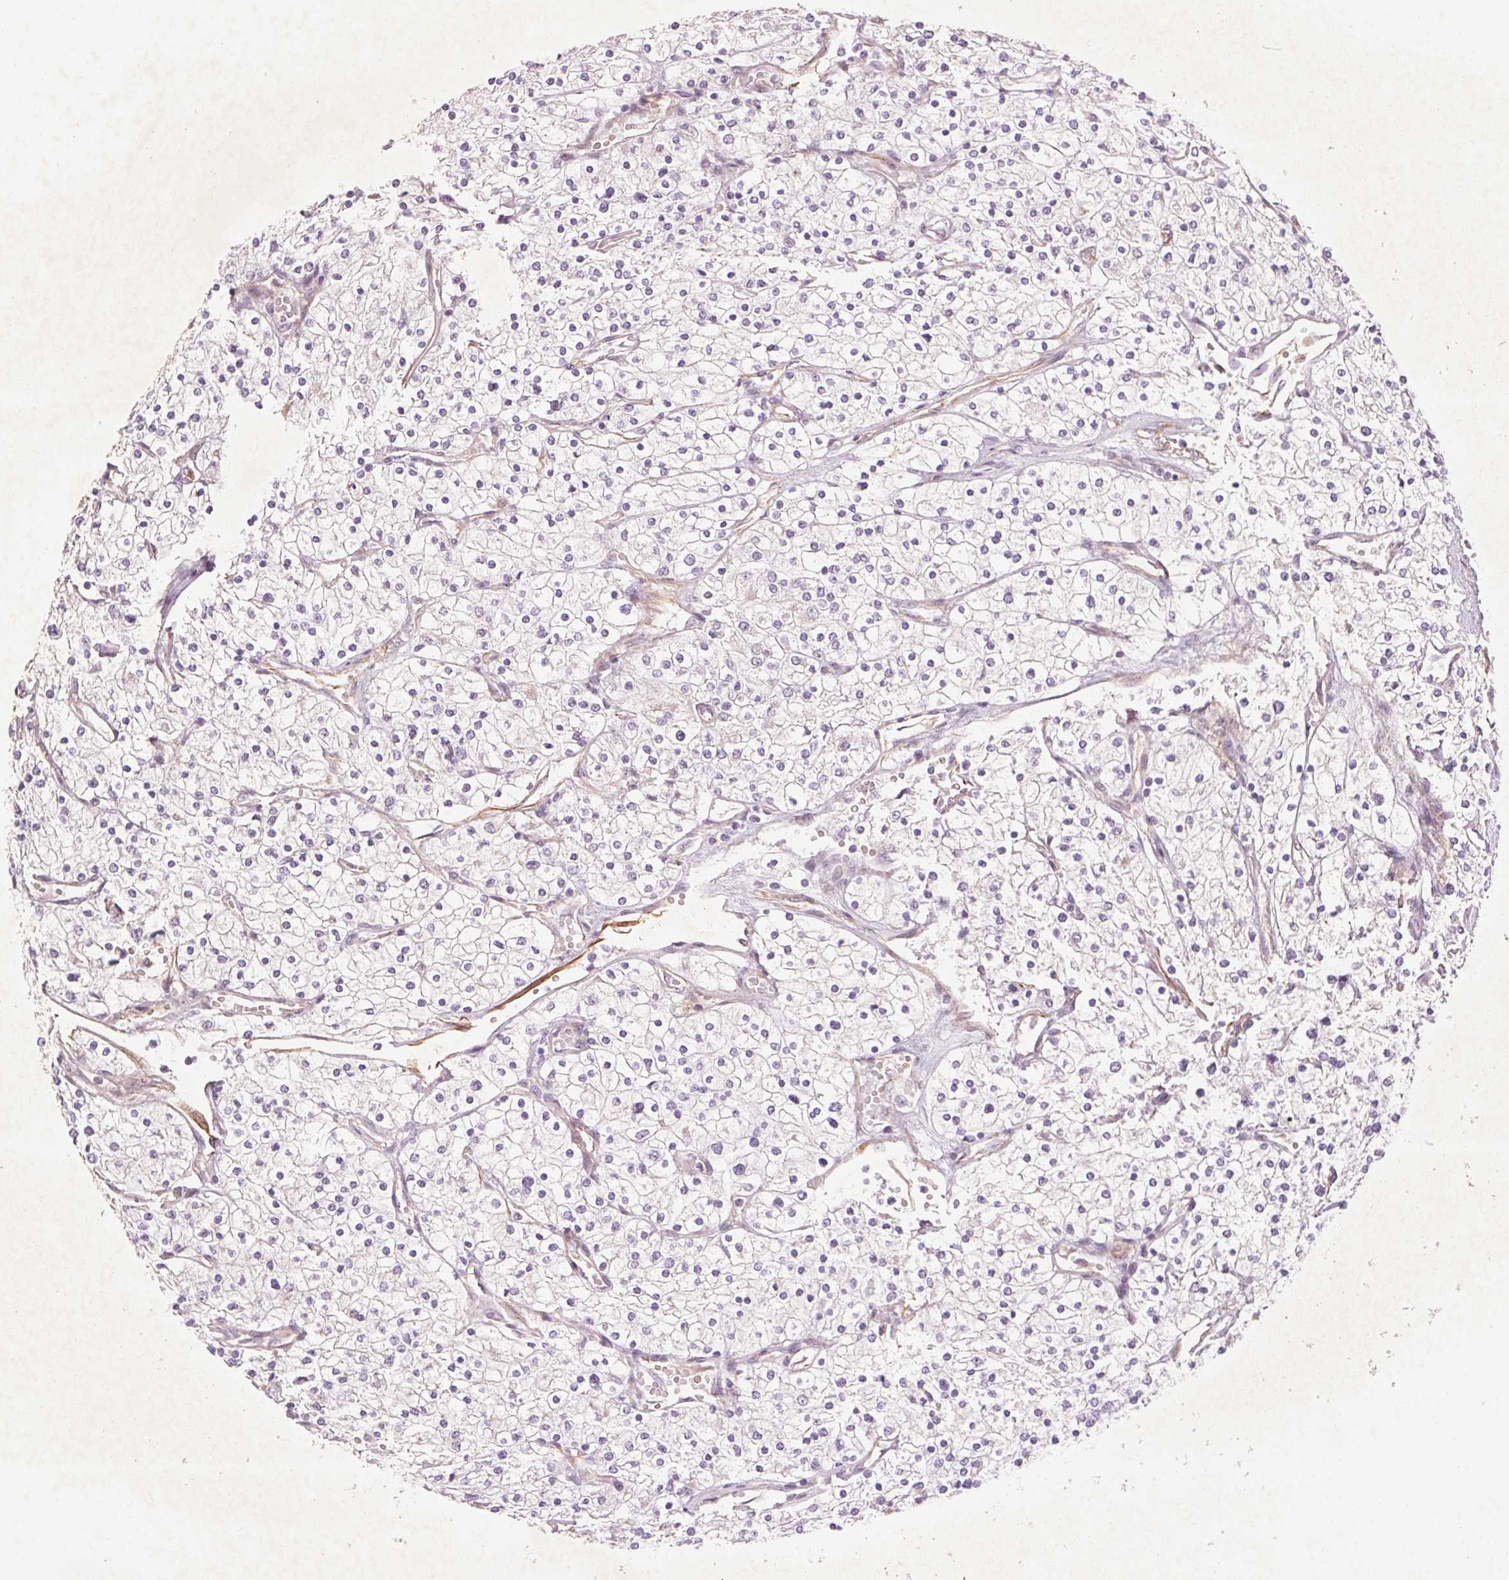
{"staining": {"intensity": "negative", "quantity": "none", "location": "none"}, "tissue": "renal cancer", "cell_type": "Tumor cells", "image_type": "cancer", "snomed": [{"axis": "morphology", "description": "Adenocarcinoma, NOS"}, {"axis": "topography", "description": "Kidney"}], "caption": "DAB (3,3'-diaminobenzidine) immunohistochemical staining of human adenocarcinoma (renal) exhibits no significant expression in tumor cells.", "gene": "CCSER1", "patient": {"sex": "male", "age": 80}}